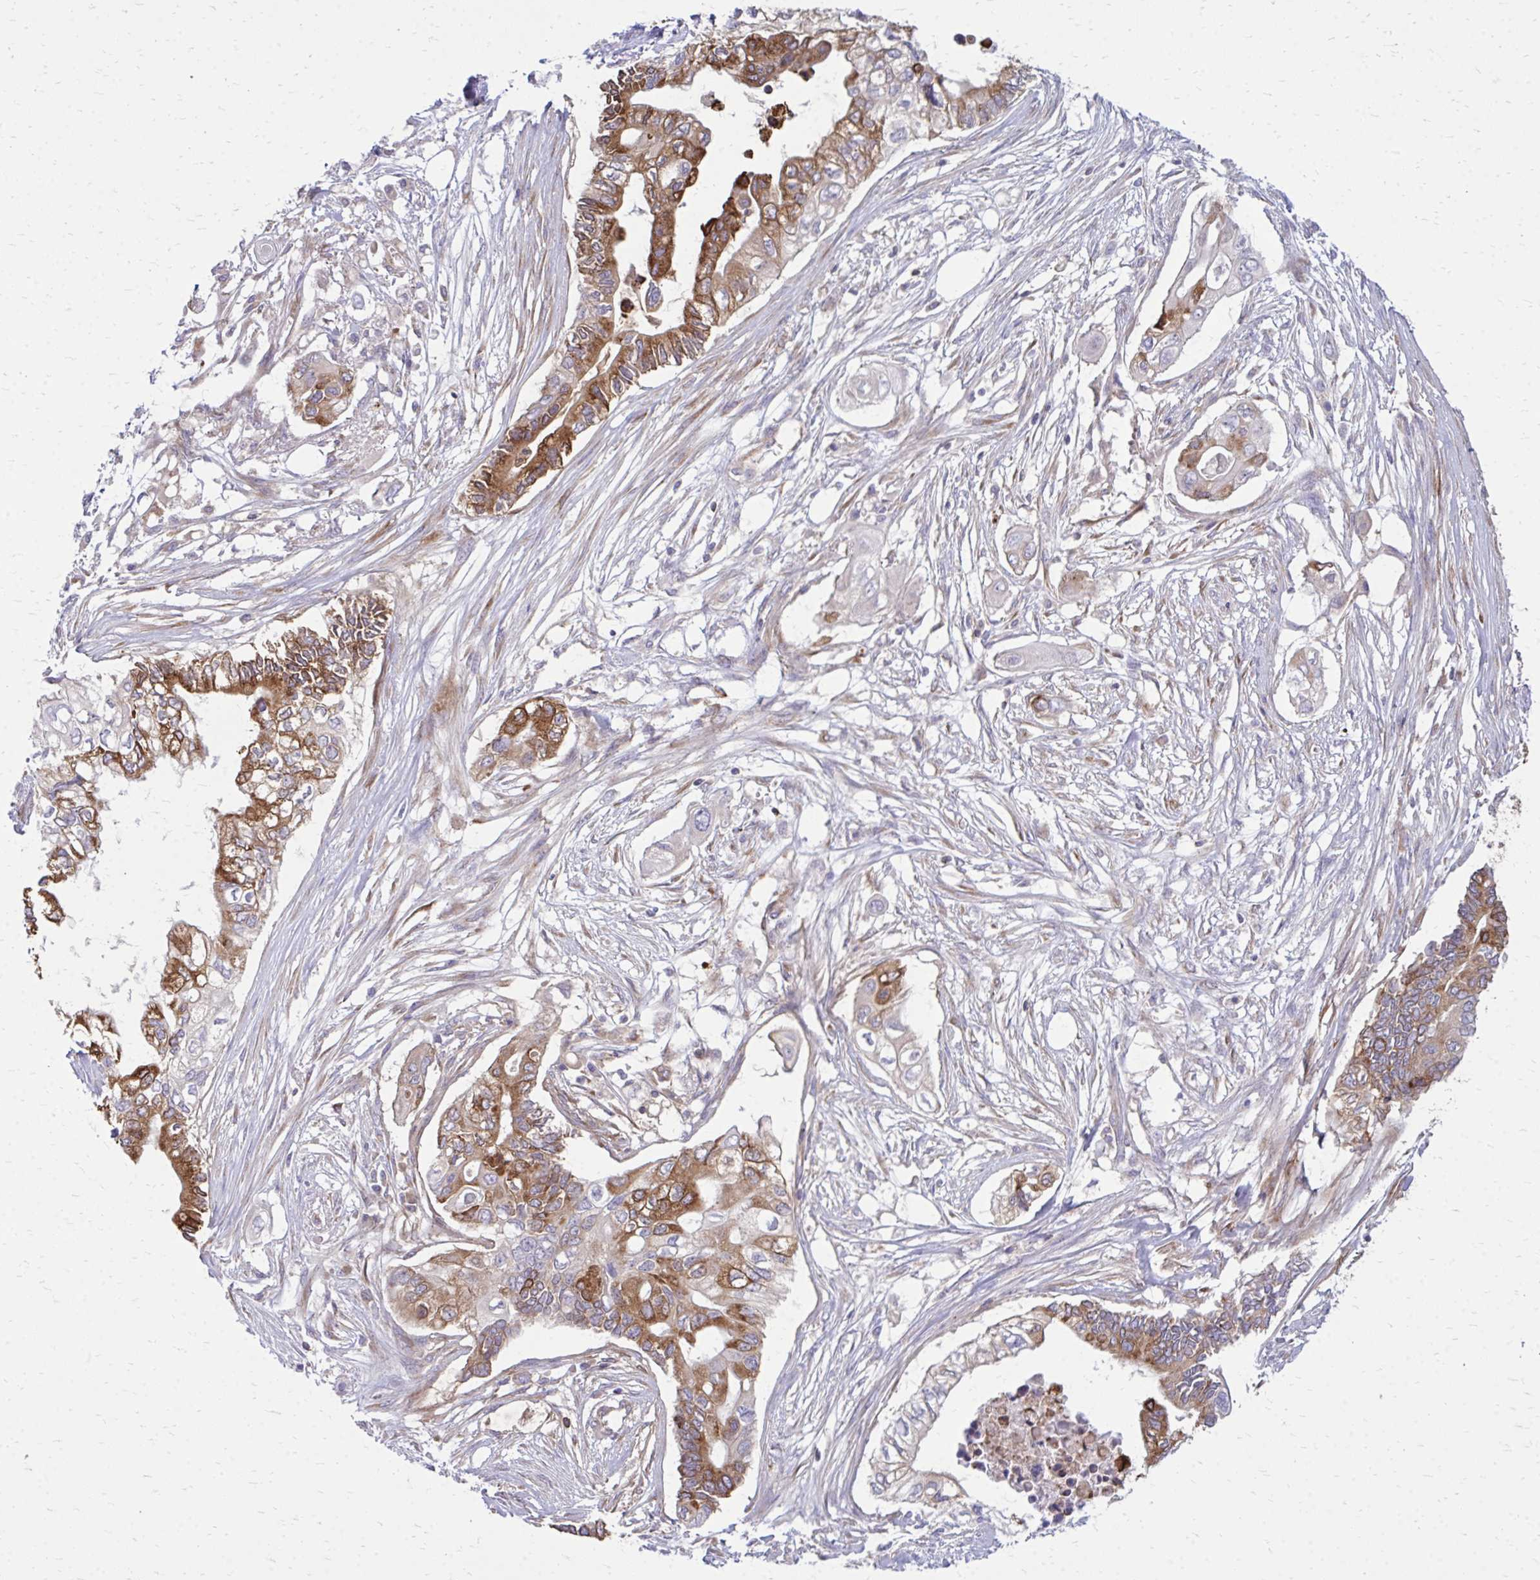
{"staining": {"intensity": "moderate", "quantity": ">75%", "location": "cytoplasmic/membranous"}, "tissue": "pancreatic cancer", "cell_type": "Tumor cells", "image_type": "cancer", "snomed": [{"axis": "morphology", "description": "Adenocarcinoma, NOS"}, {"axis": "topography", "description": "Pancreas"}], "caption": "This histopathology image demonstrates pancreatic adenocarcinoma stained with immunohistochemistry (IHC) to label a protein in brown. The cytoplasmic/membranous of tumor cells show moderate positivity for the protein. Nuclei are counter-stained blue.", "gene": "ASAP1", "patient": {"sex": "female", "age": 63}}